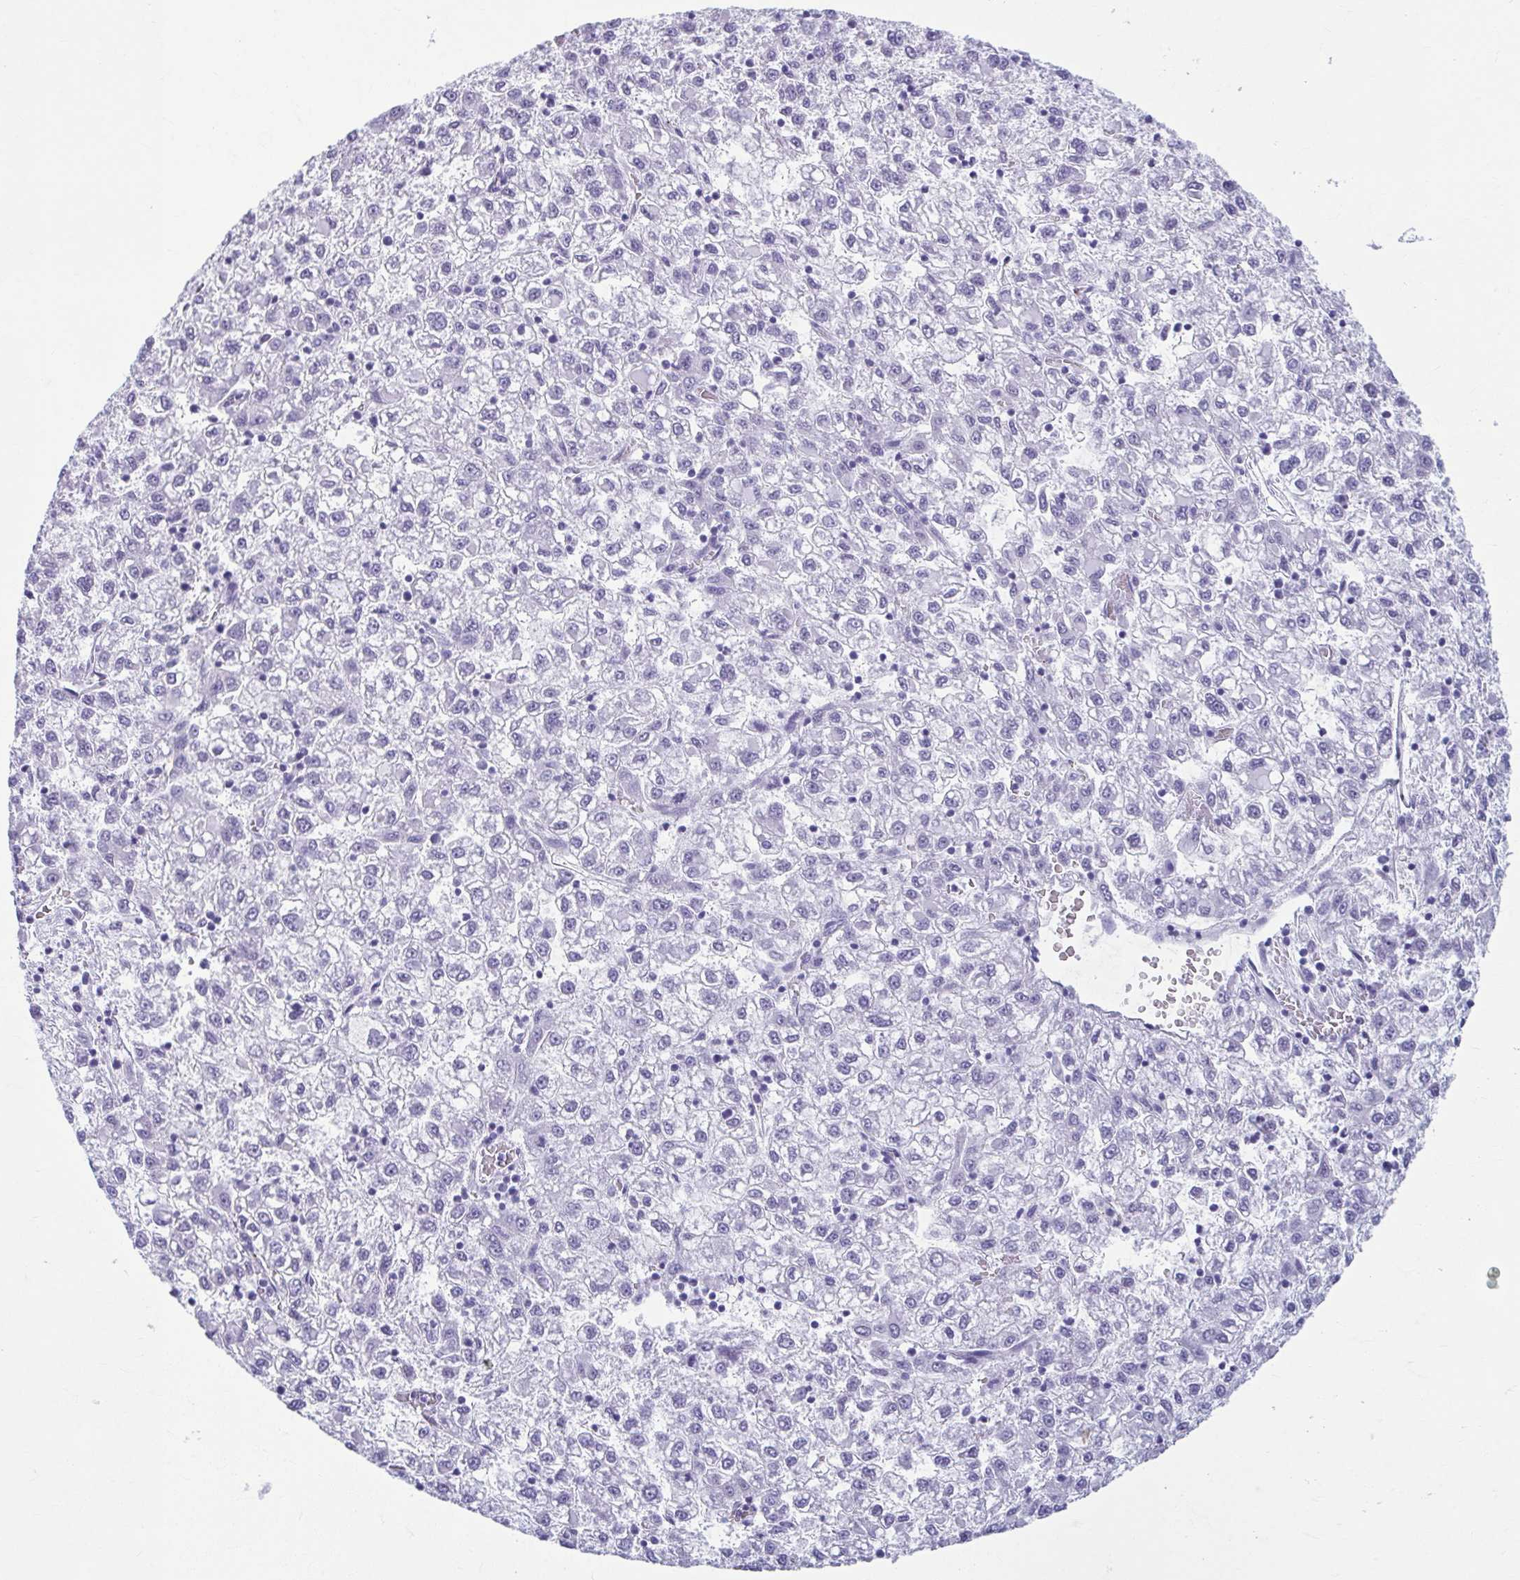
{"staining": {"intensity": "negative", "quantity": "none", "location": "none"}, "tissue": "liver cancer", "cell_type": "Tumor cells", "image_type": "cancer", "snomed": [{"axis": "morphology", "description": "Carcinoma, Hepatocellular, NOS"}, {"axis": "topography", "description": "Liver"}], "caption": "Tumor cells are negative for protein expression in human liver cancer (hepatocellular carcinoma). (DAB (3,3'-diaminobenzidine) immunohistochemistry, high magnification).", "gene": "TCEAL3", "patient": {"sex": "male", "age": 40}}